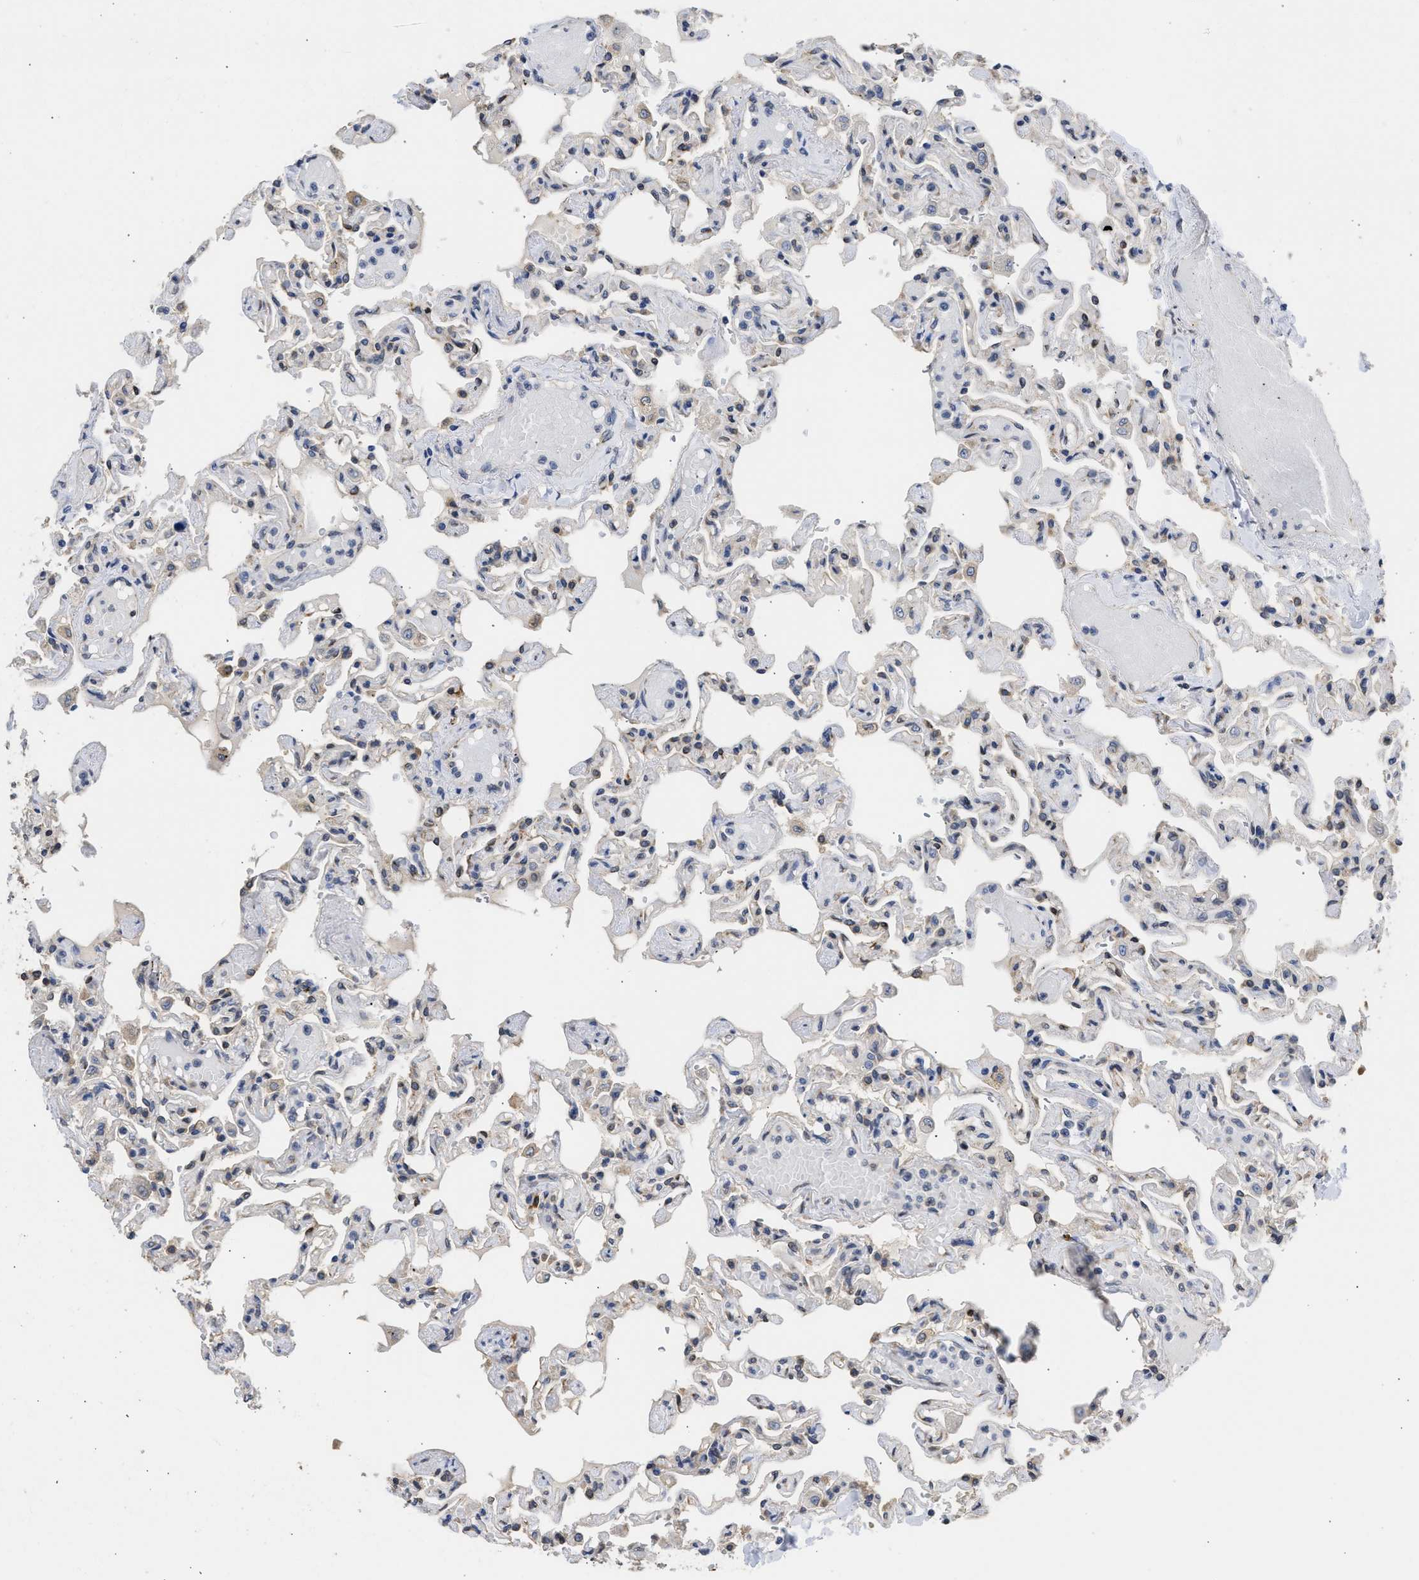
{"staining": {"intensity": "moderate", "quantity": "<25%", "location": "cytoplasmic/membranous"}, "tissue": "lung", "cell_type": "Alveolar cells", "image_type": "normal", "snomed": [{"axis": "morphology", "description": "Normal tissue, NOS"}, {"axis": "topography", "description": "Lung"}], "caption": "Lung was stained to show a protein in brown. There is low levels of moderate cytoplasmic/membranous expression in about <25% of alveolar cells.", "gene": "DNAJC1", "patient": {"sex": "male", "age": 21}}